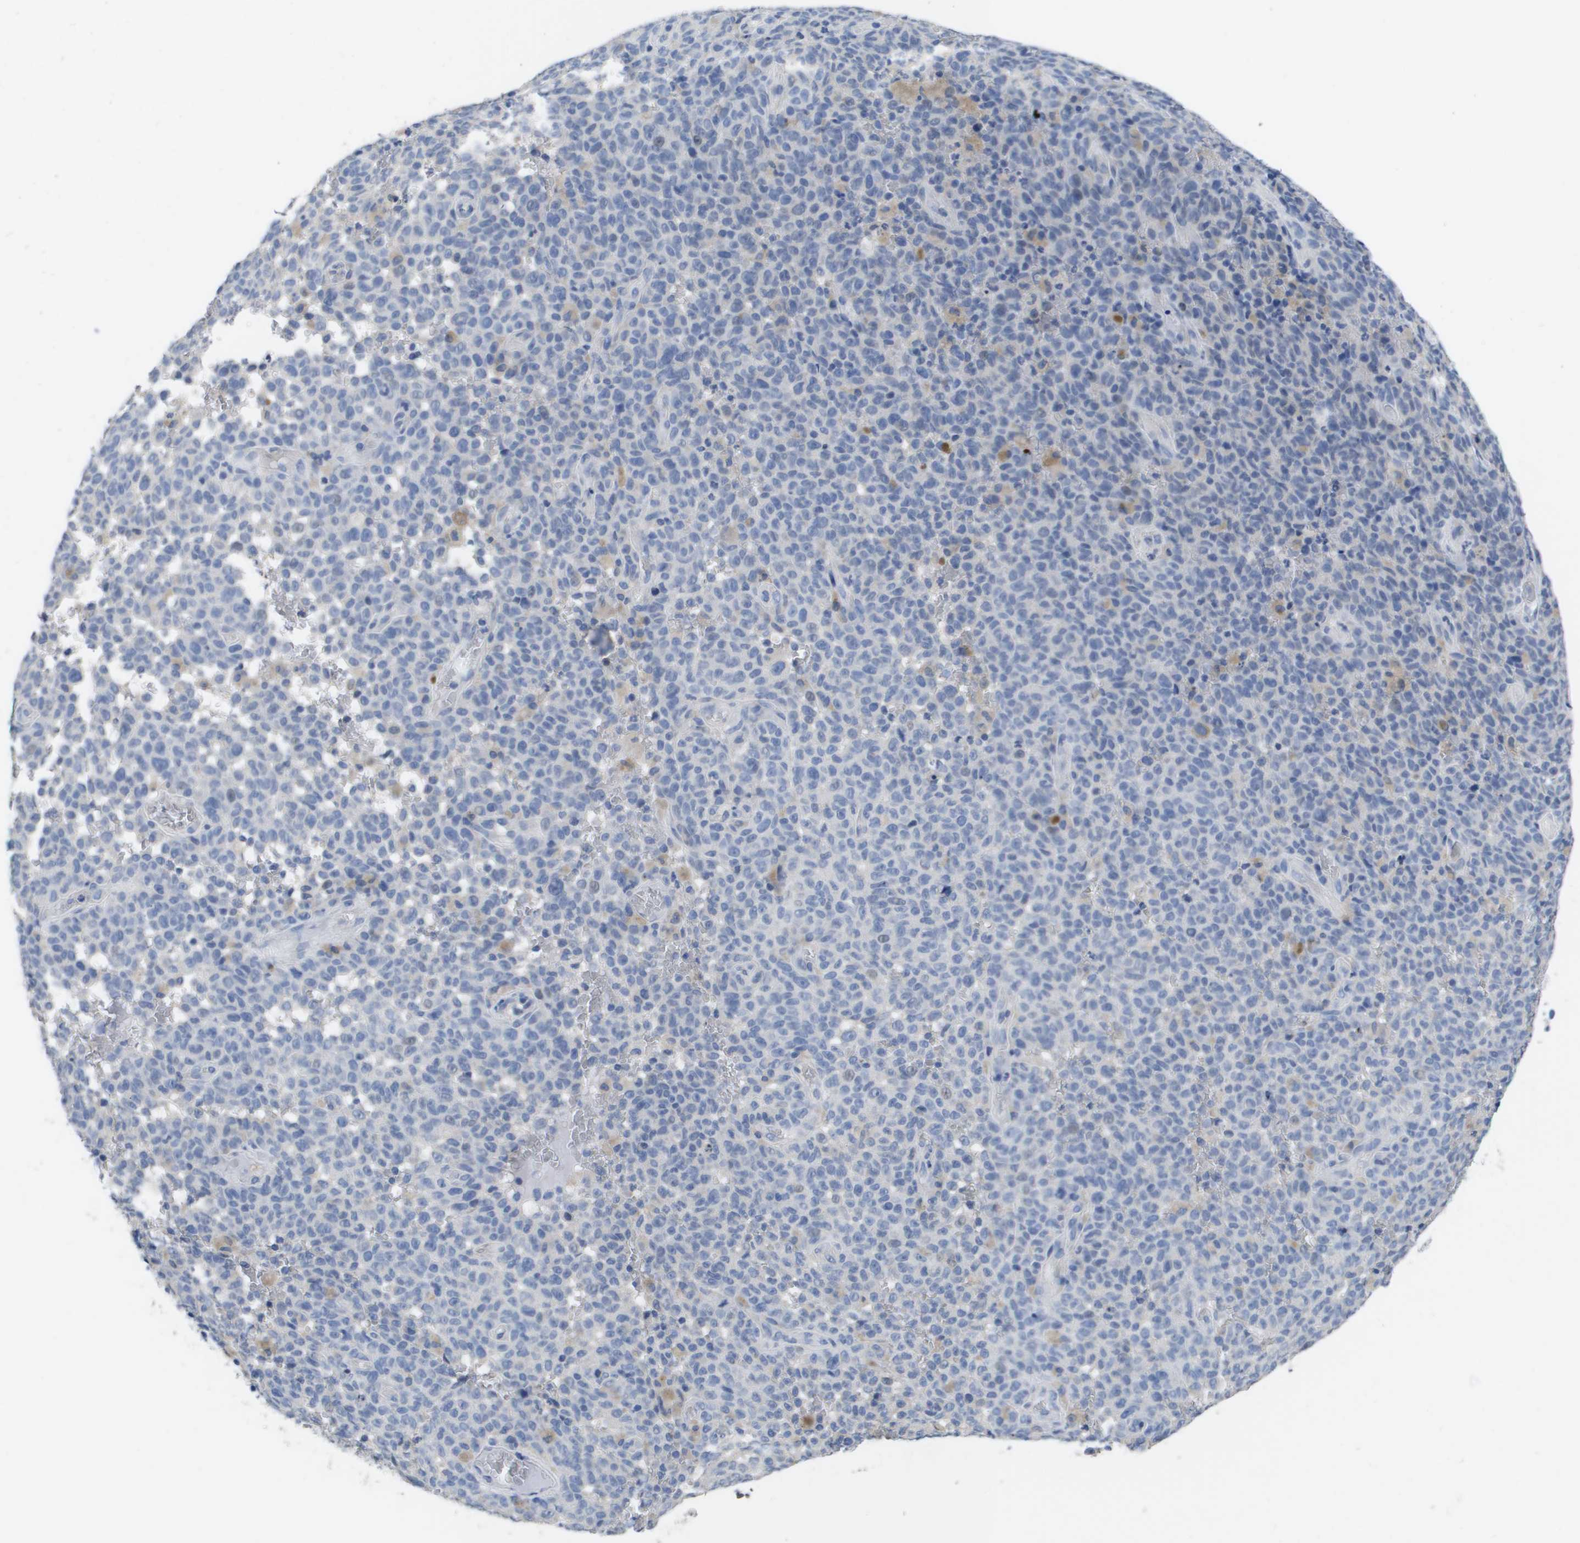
{"staining": {"intensity": "negative", "quantity": "none", "location": "none"}, "tissue": "melanoma", "cell_type": "Tumor cells", "image_type": "cancer", "snomed": [{"axis": "morphology", "description": "Malignant melanoma, NOS"}, {"axis": "topography", "description": "Skin"}], "caption": "Melanoma was stained to show a protein in brown. There is no significant expression in tumor cells. (DAB (3,3'-diaminobenzidine) immunohistochemistry (IHC) with hematoxylin counter stain).", "gene": "CA9", "patient": {"sex": "female", "age": 82}}